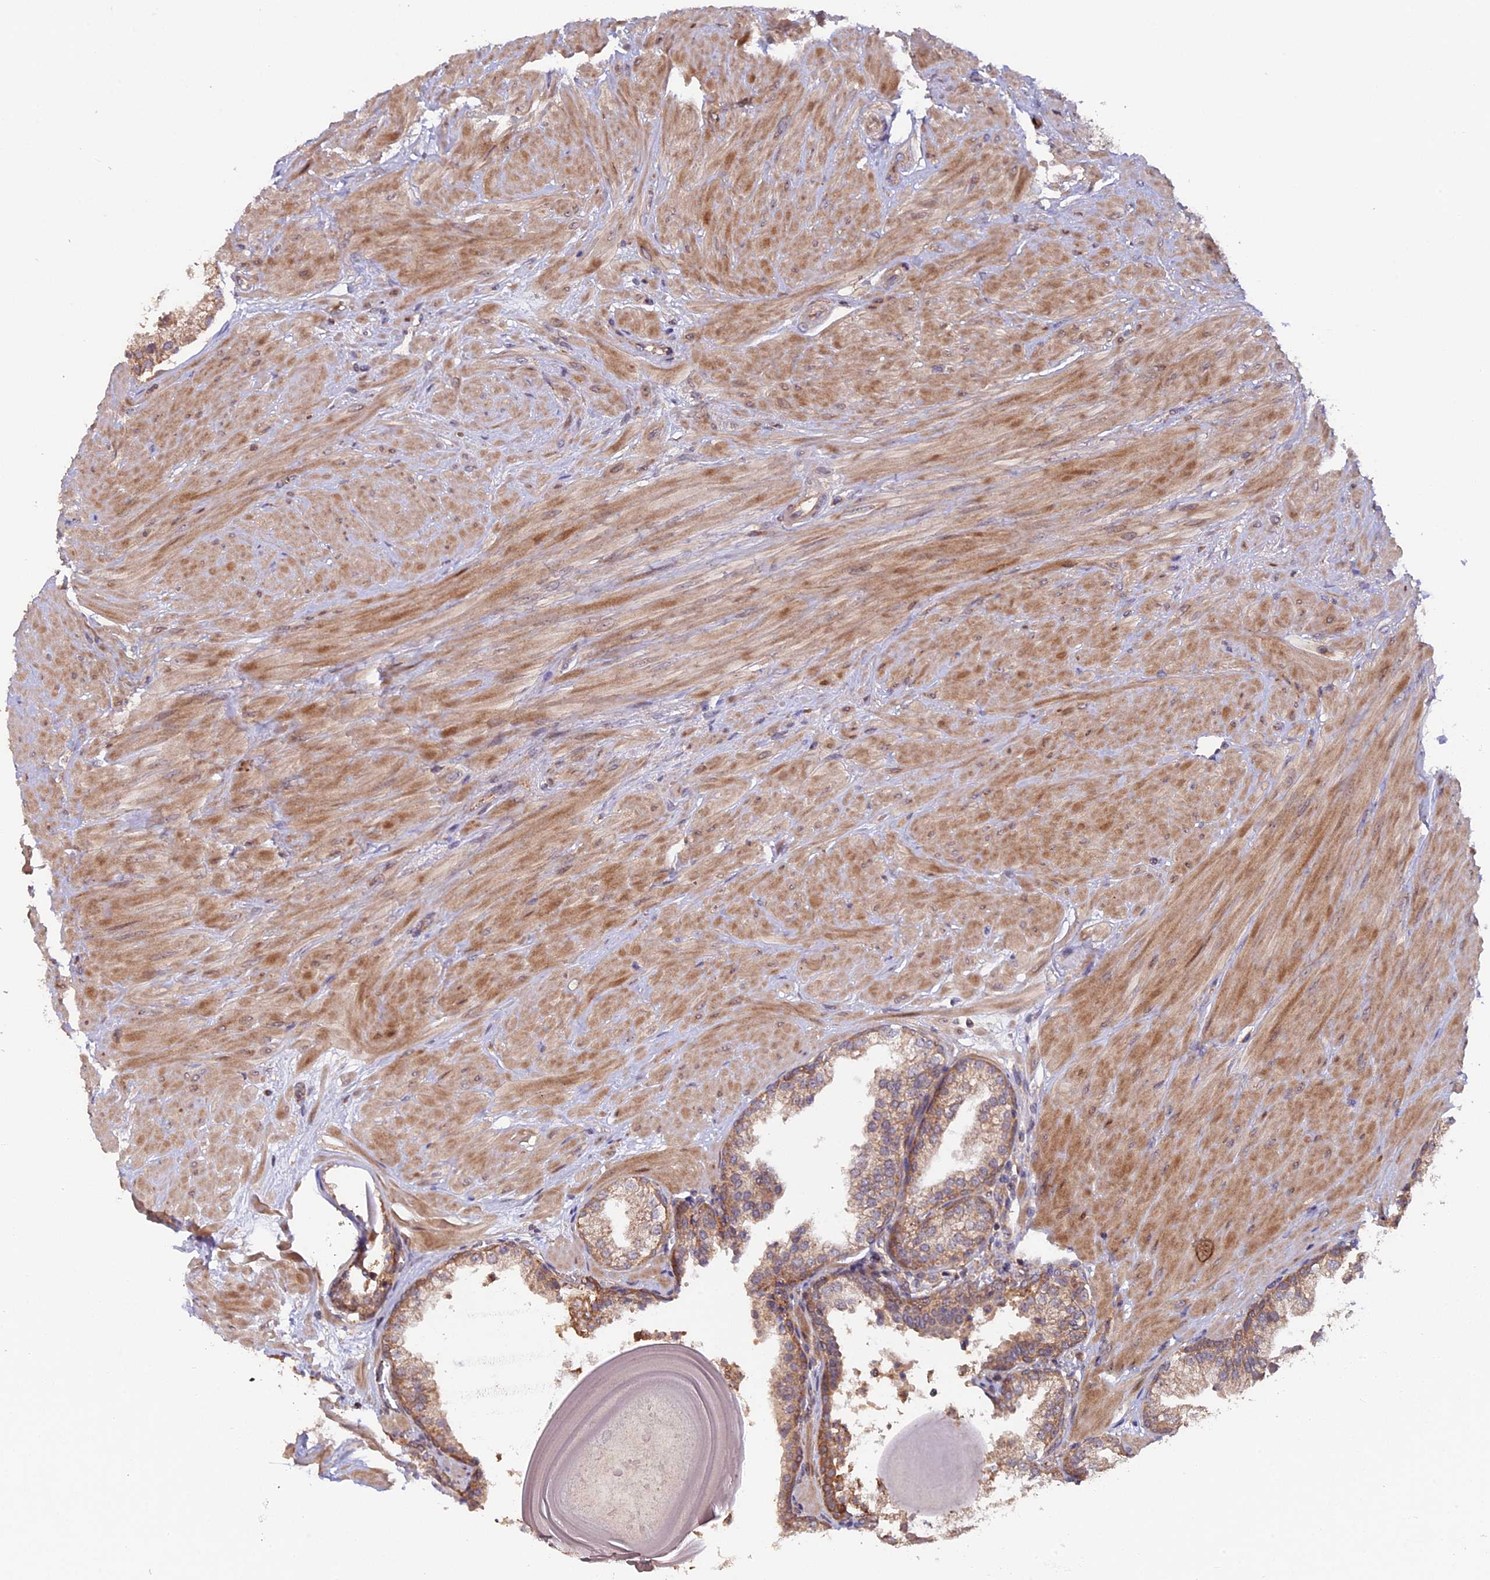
{"staining": {"intensity": "weak", "quantity": ">75%", "location": "cytoplasmic/membranous"}, "tissue": "prostate", "cell_type": "Glandular cells", "image_type": "normal", "snomed": [{"axis": "morphology", "description": "Normal tissue, NOS"}, {"axis": "topography", "description": "Prostate"}], "caption": "Glandular cells reveal low levels of weak cytoplasmic/membranous staining in approximately >75% of cells in normal prostate.", "gene": "FERMT1", "patient": {"sex": "male", "age": 48}}